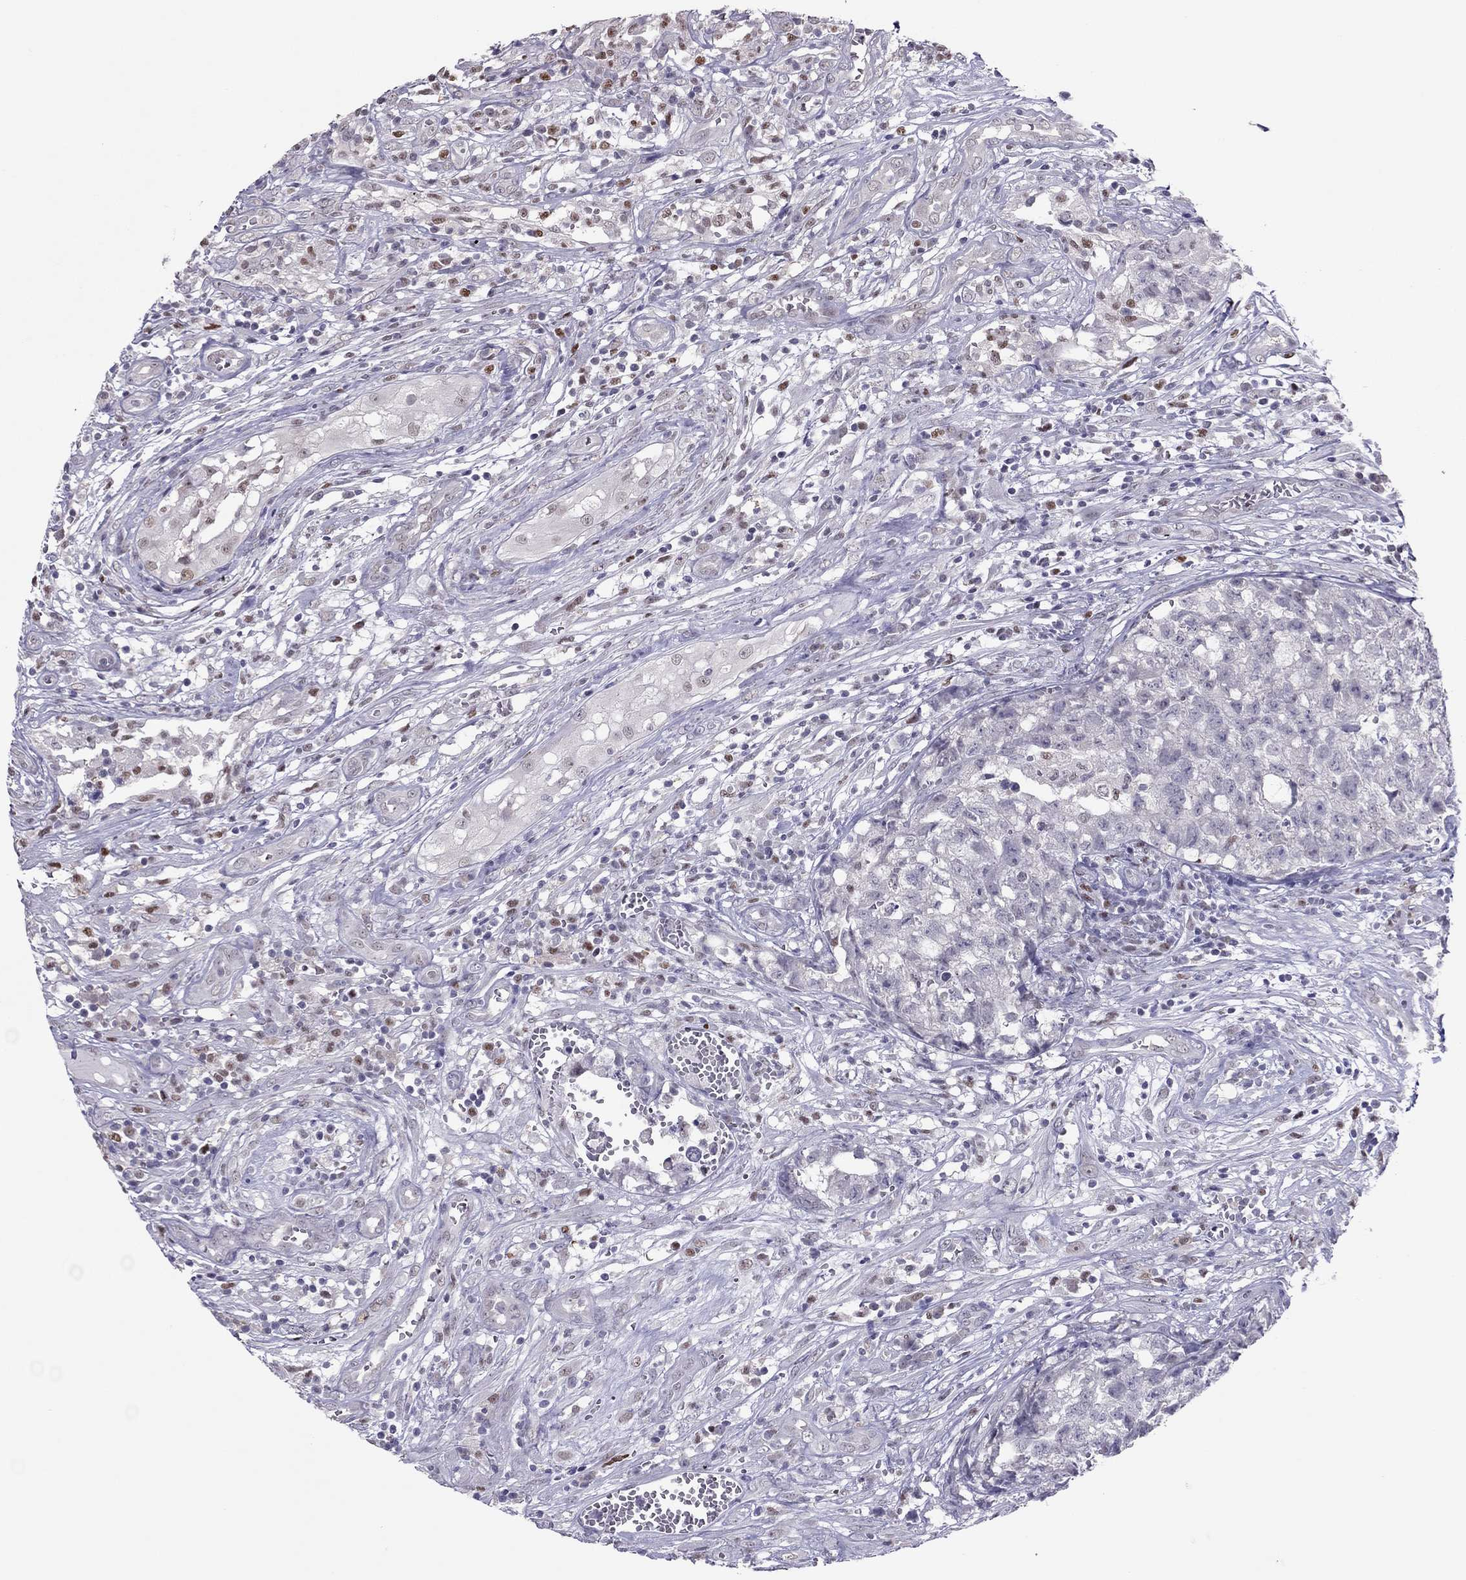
{"staining": {"intensity": "negative", "quantity": "none", "location": "none"}, "tissue": "testis cancer", "cell_type": "Tumor cells", "image_type": "cancer", "snomed": [{"axis": "morphology", "description": "Seminoma, NOS"}, {"axis": "morphology", "description": "Carcinoma, Embryonal, NOS"}, {"axis": "topography", "description": "Testis"}], "caption": "This image is of seminoma (testis) stained with immunohistochemistry (IHC) to label a protein in brown with the nuclei are counter-stained blue. There is no staining in tumor cells.", "gene": "SPINT3", "patient": {"sex": "male", "age": 22}}